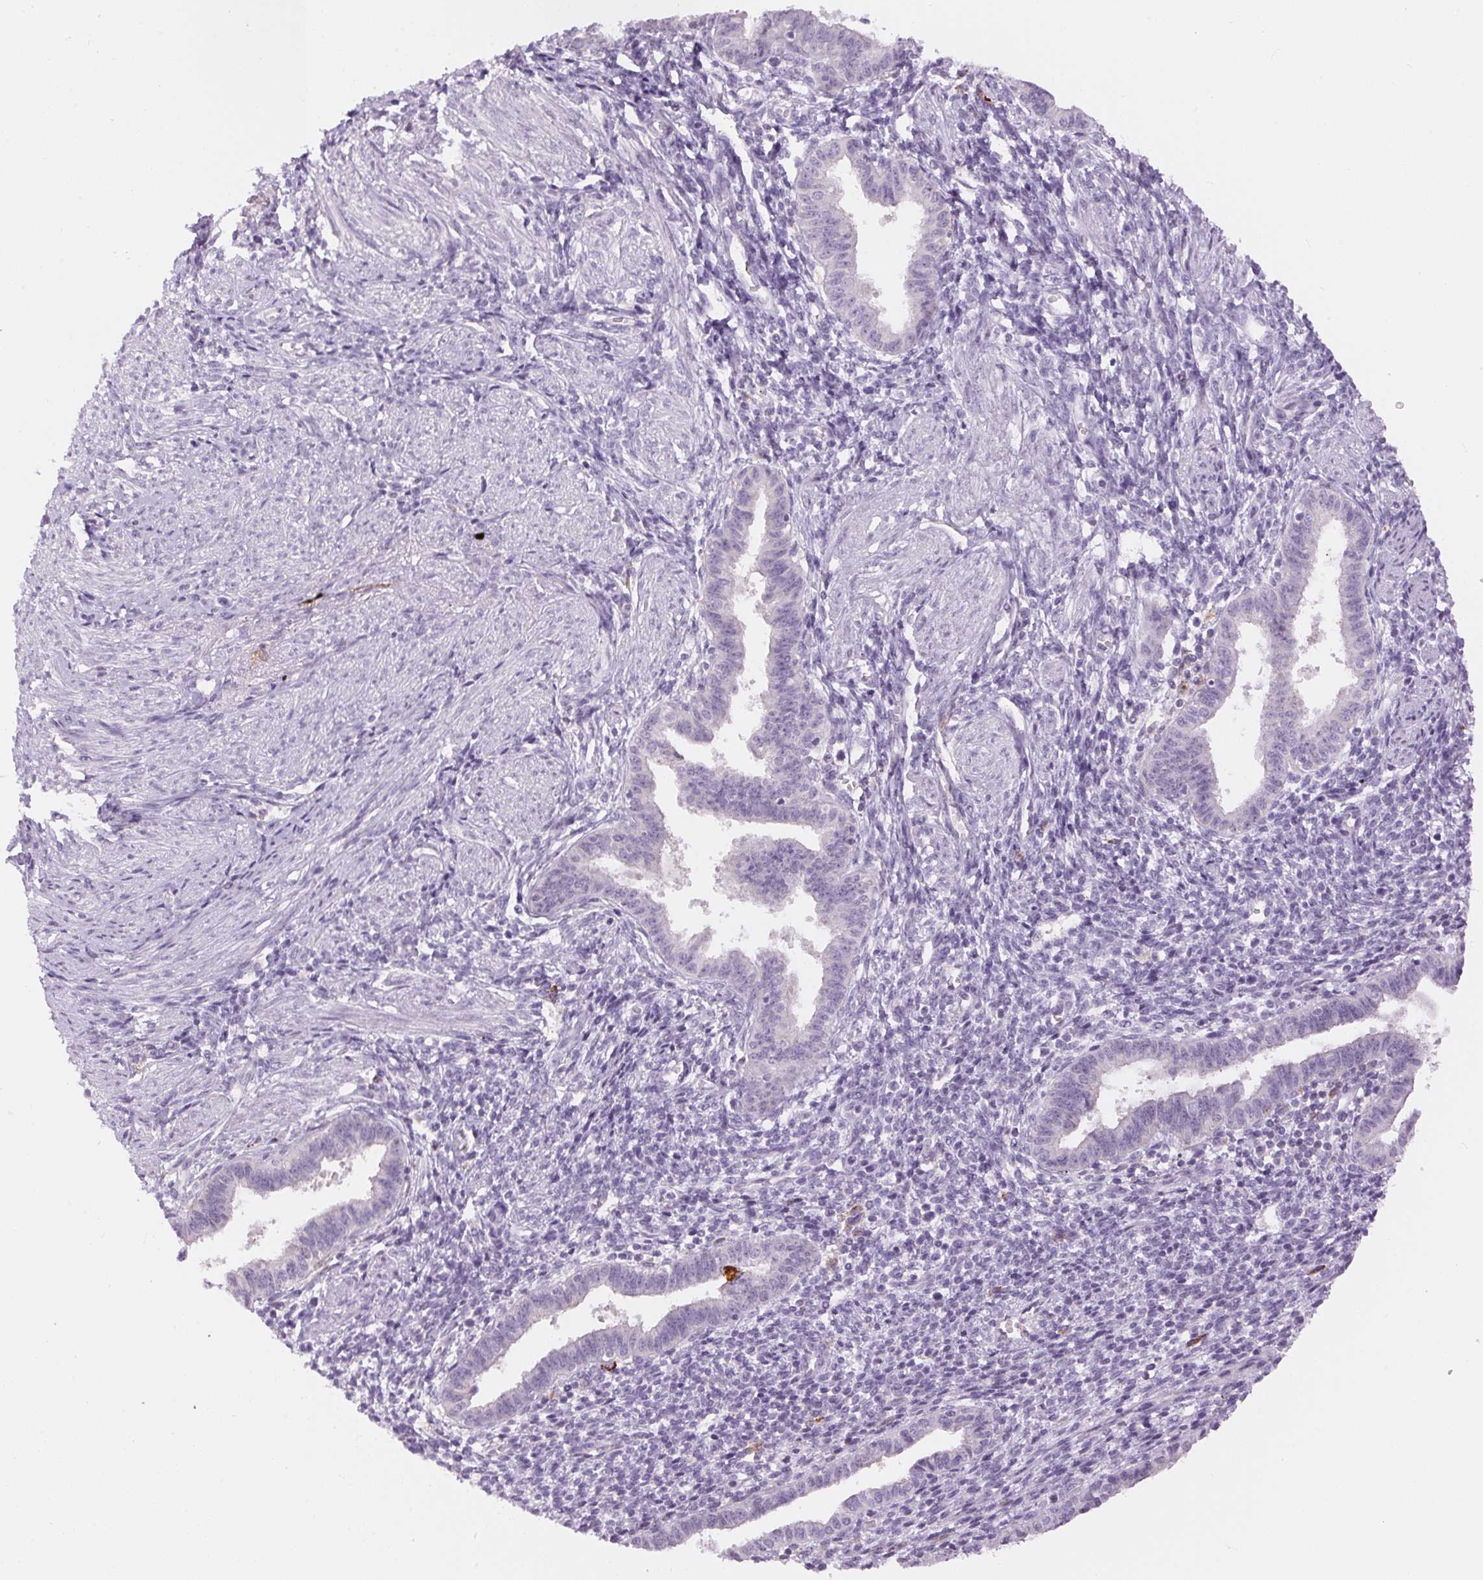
{"staining": {"intensity": "negative", "quantity": "none", "location": "none"}, "tissue": "endometrium", "cell_type": "Cells in endometrial stroma", "image_type": "normal", "snomed": [{"axis": "morphology", "description": "Normal tissue, NOS"}, {"axis": "topography", "description": "Endometrium"}], "caption": "Cells in endometrial stroma show no significant staining in normal endometrium. (DAB (3,3'-diaminobenzidine) immunohistochemistry, high magnification).", "gene": "PNLIPRP3", "patient": {"sex": "female", "age": 37}}